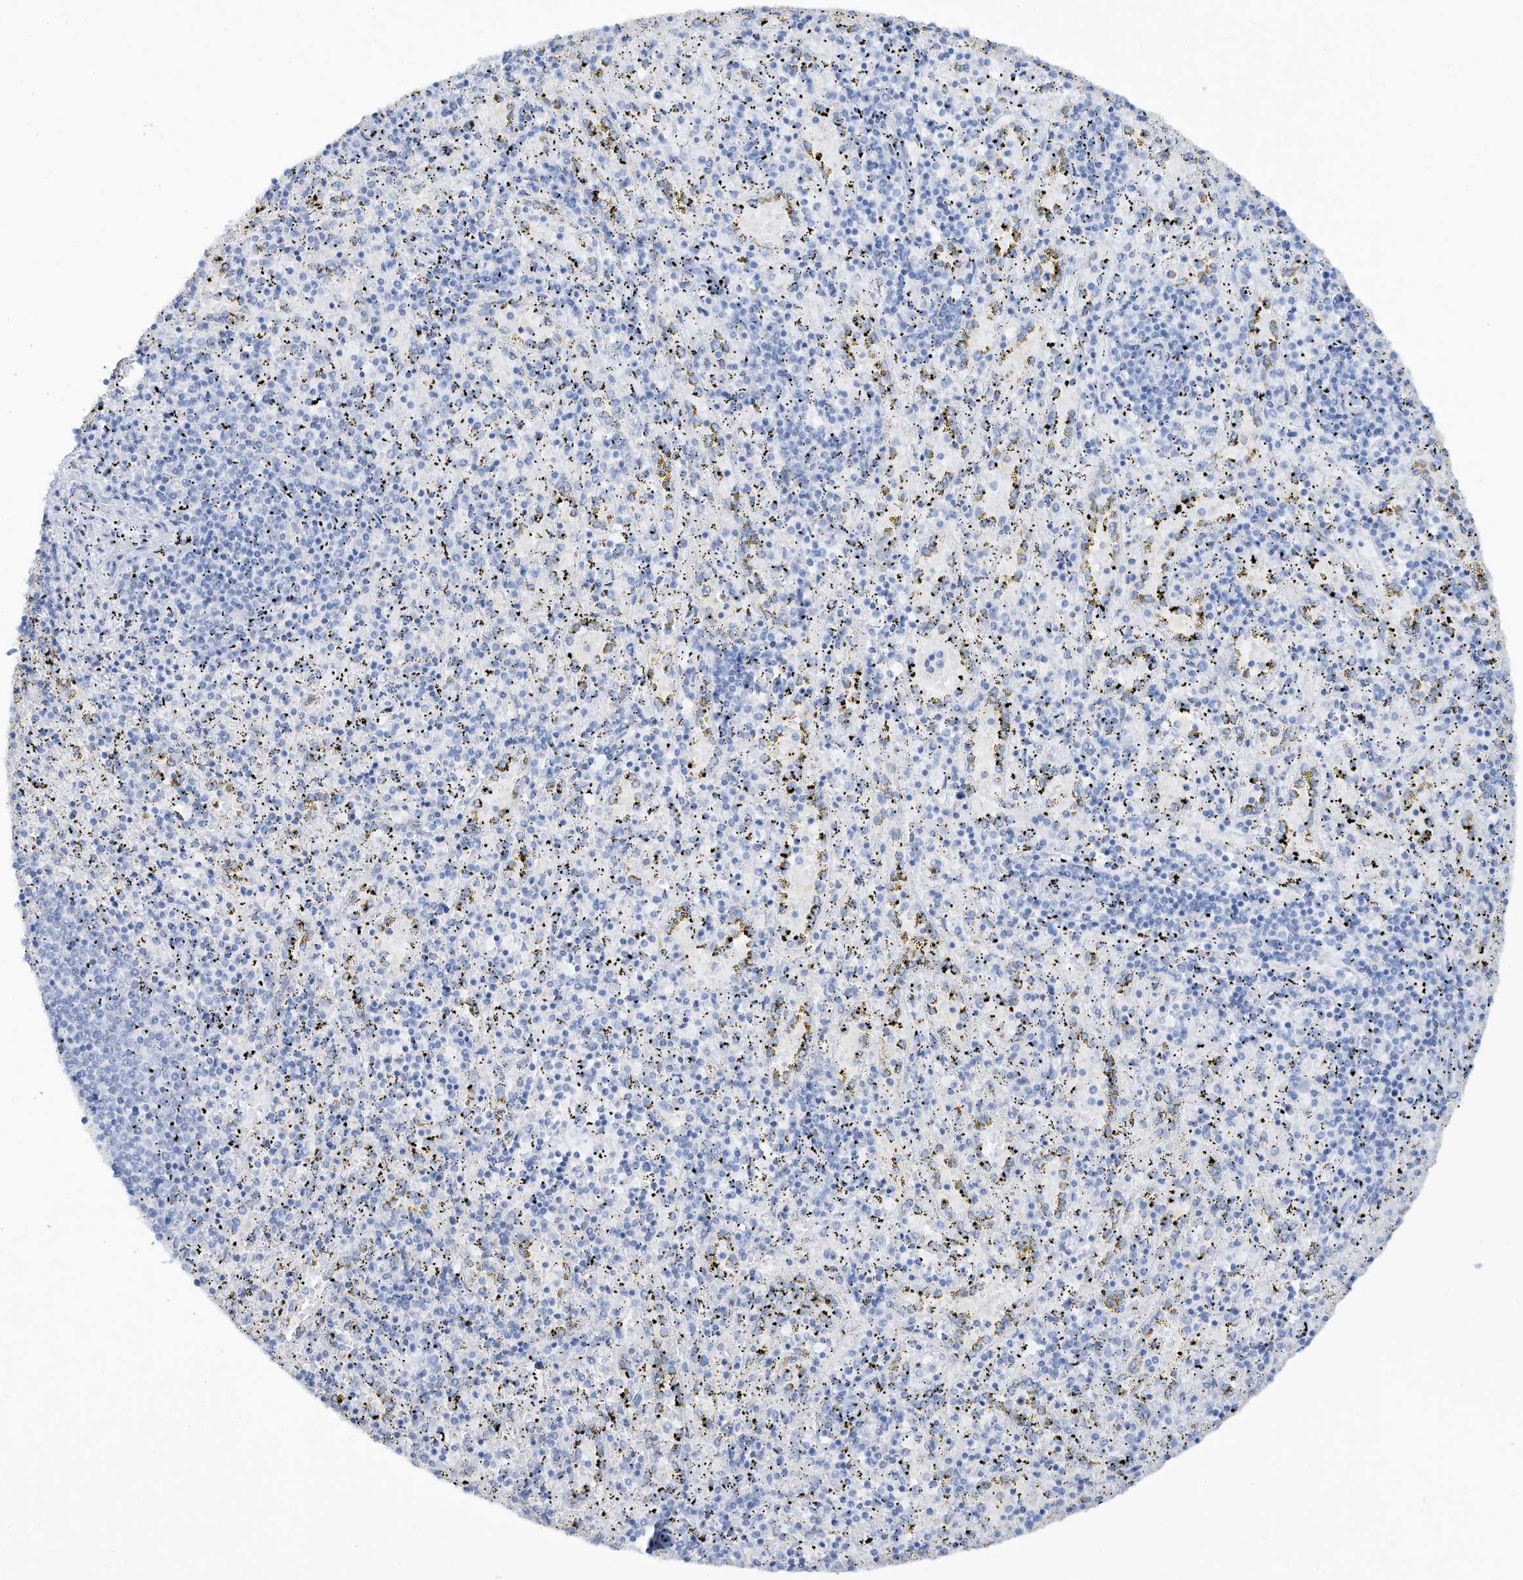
{"staining": {"intensity": "negative", "quantity": "none", "location": "none"}, "tissue": "spleen", "cell_type": "Cells in red pulp", "image_type": "normal", "snomed": [{"axis": "morphology", "description": "Normal tissue, NOS"}, {"axis": "topography", "description": "Spleen"}], "caption": "Spleen was stained to show a protein in brown. There is no significant positivity in cells in red pulp. (Stains: DAB IHC with hematoxylin counter stain, Microscopy: brightfield microscopy at high magnification).", "gene": "HAS3", "patient": {"sex": "male", "age": 11}}